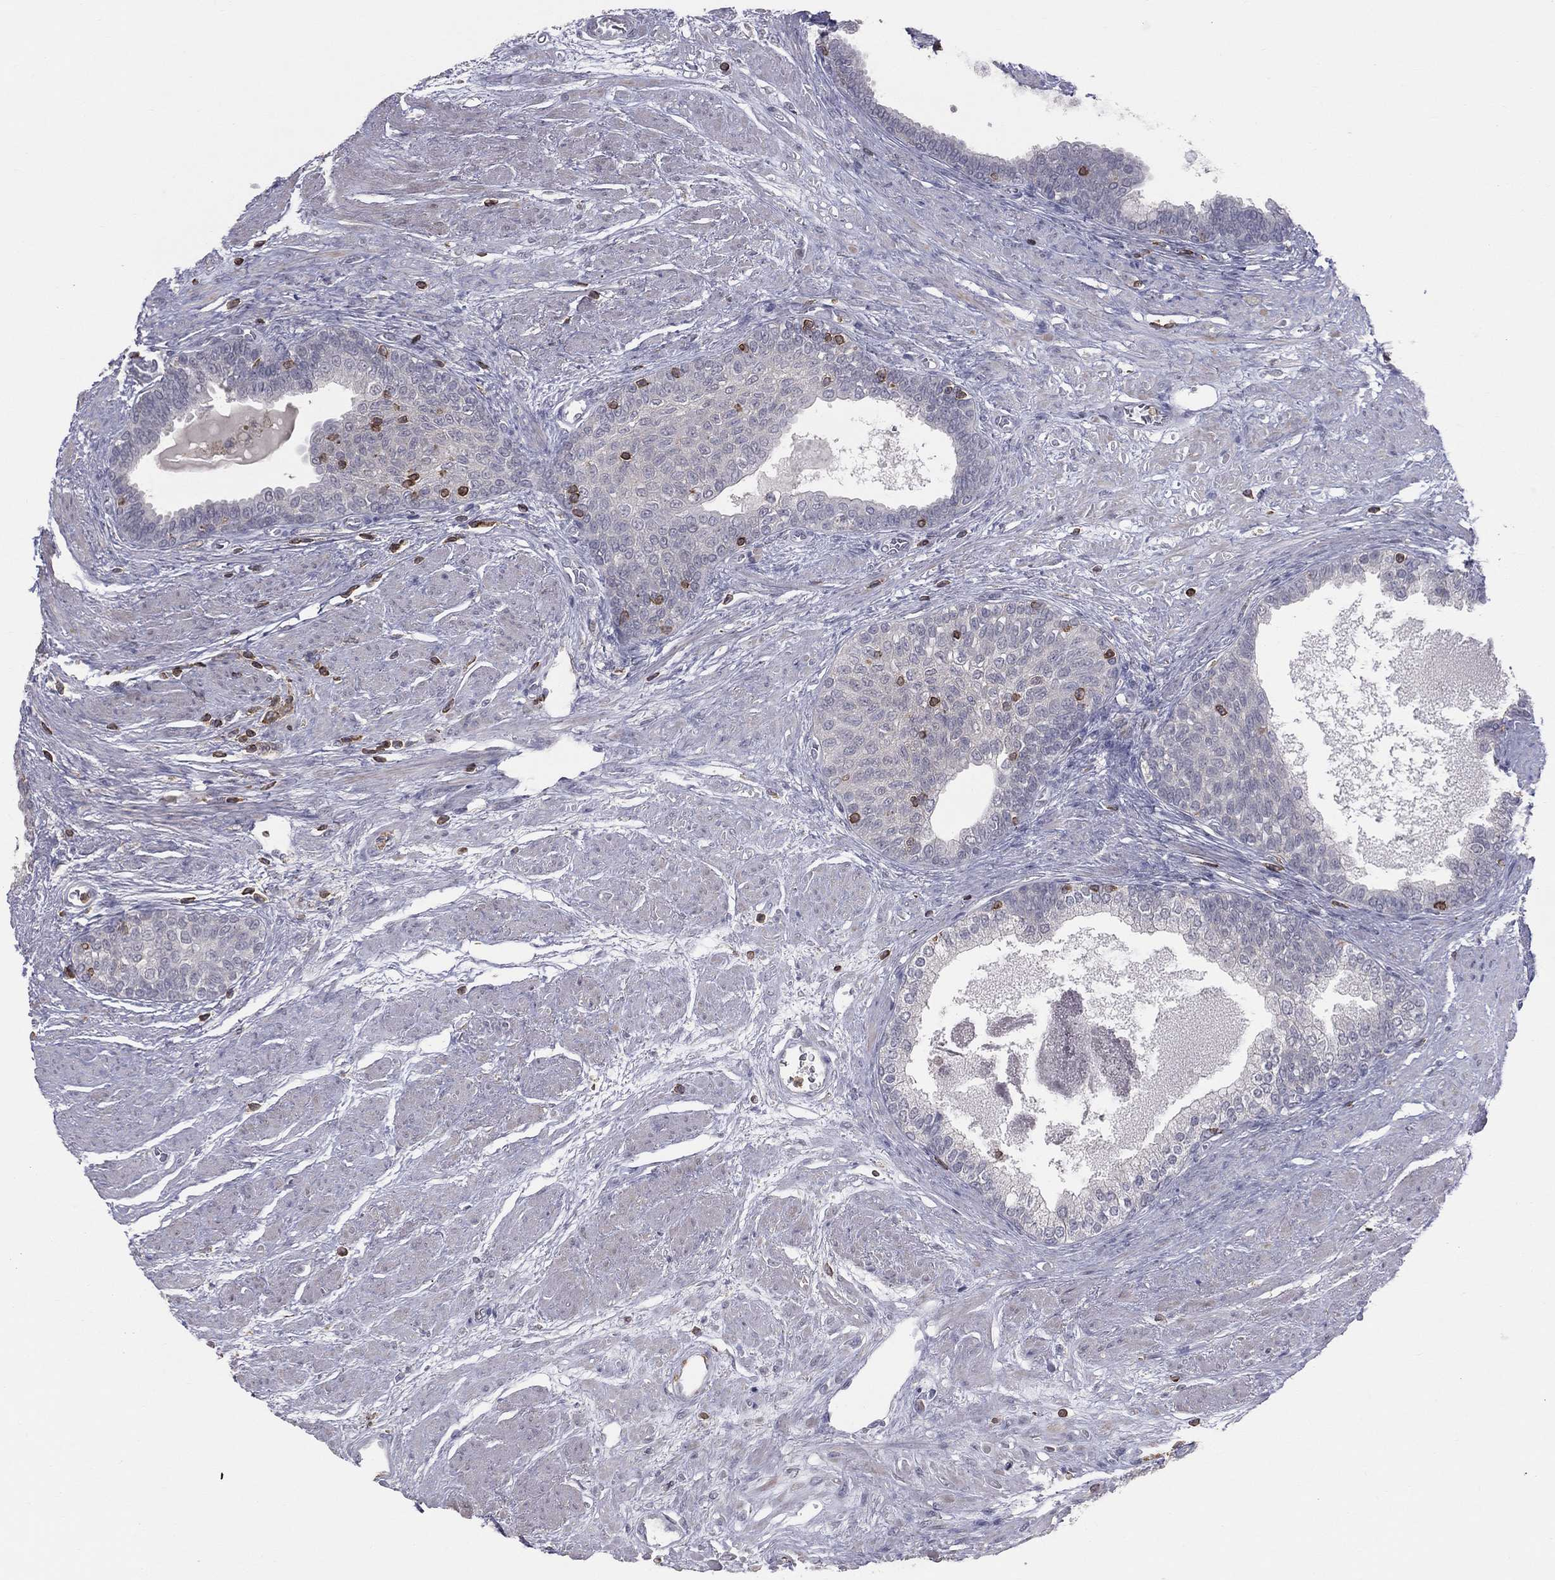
{"staining": {"intensity": "negative", "quantity": "none", "location": "none"}, "tissue": "prostate cancer", "cell_type": "Tumor cells", "image_type": "cancer", "snomed": [{"axis": "morphology", "description": "Adenocarcinoma, NOS"}, {"axis": "topography", "description": "Prostate and seminal vesicle, NOS"}, {"axis": "topography", "description": "Prostate"}], "caption": "DAB immunohistochemical staining of prostate cancer (adenocarcinoma) shows no significant expression in tumor cells.", "gene": "PSTPIP1", "patient": {"sex": "male", "age": 62}}